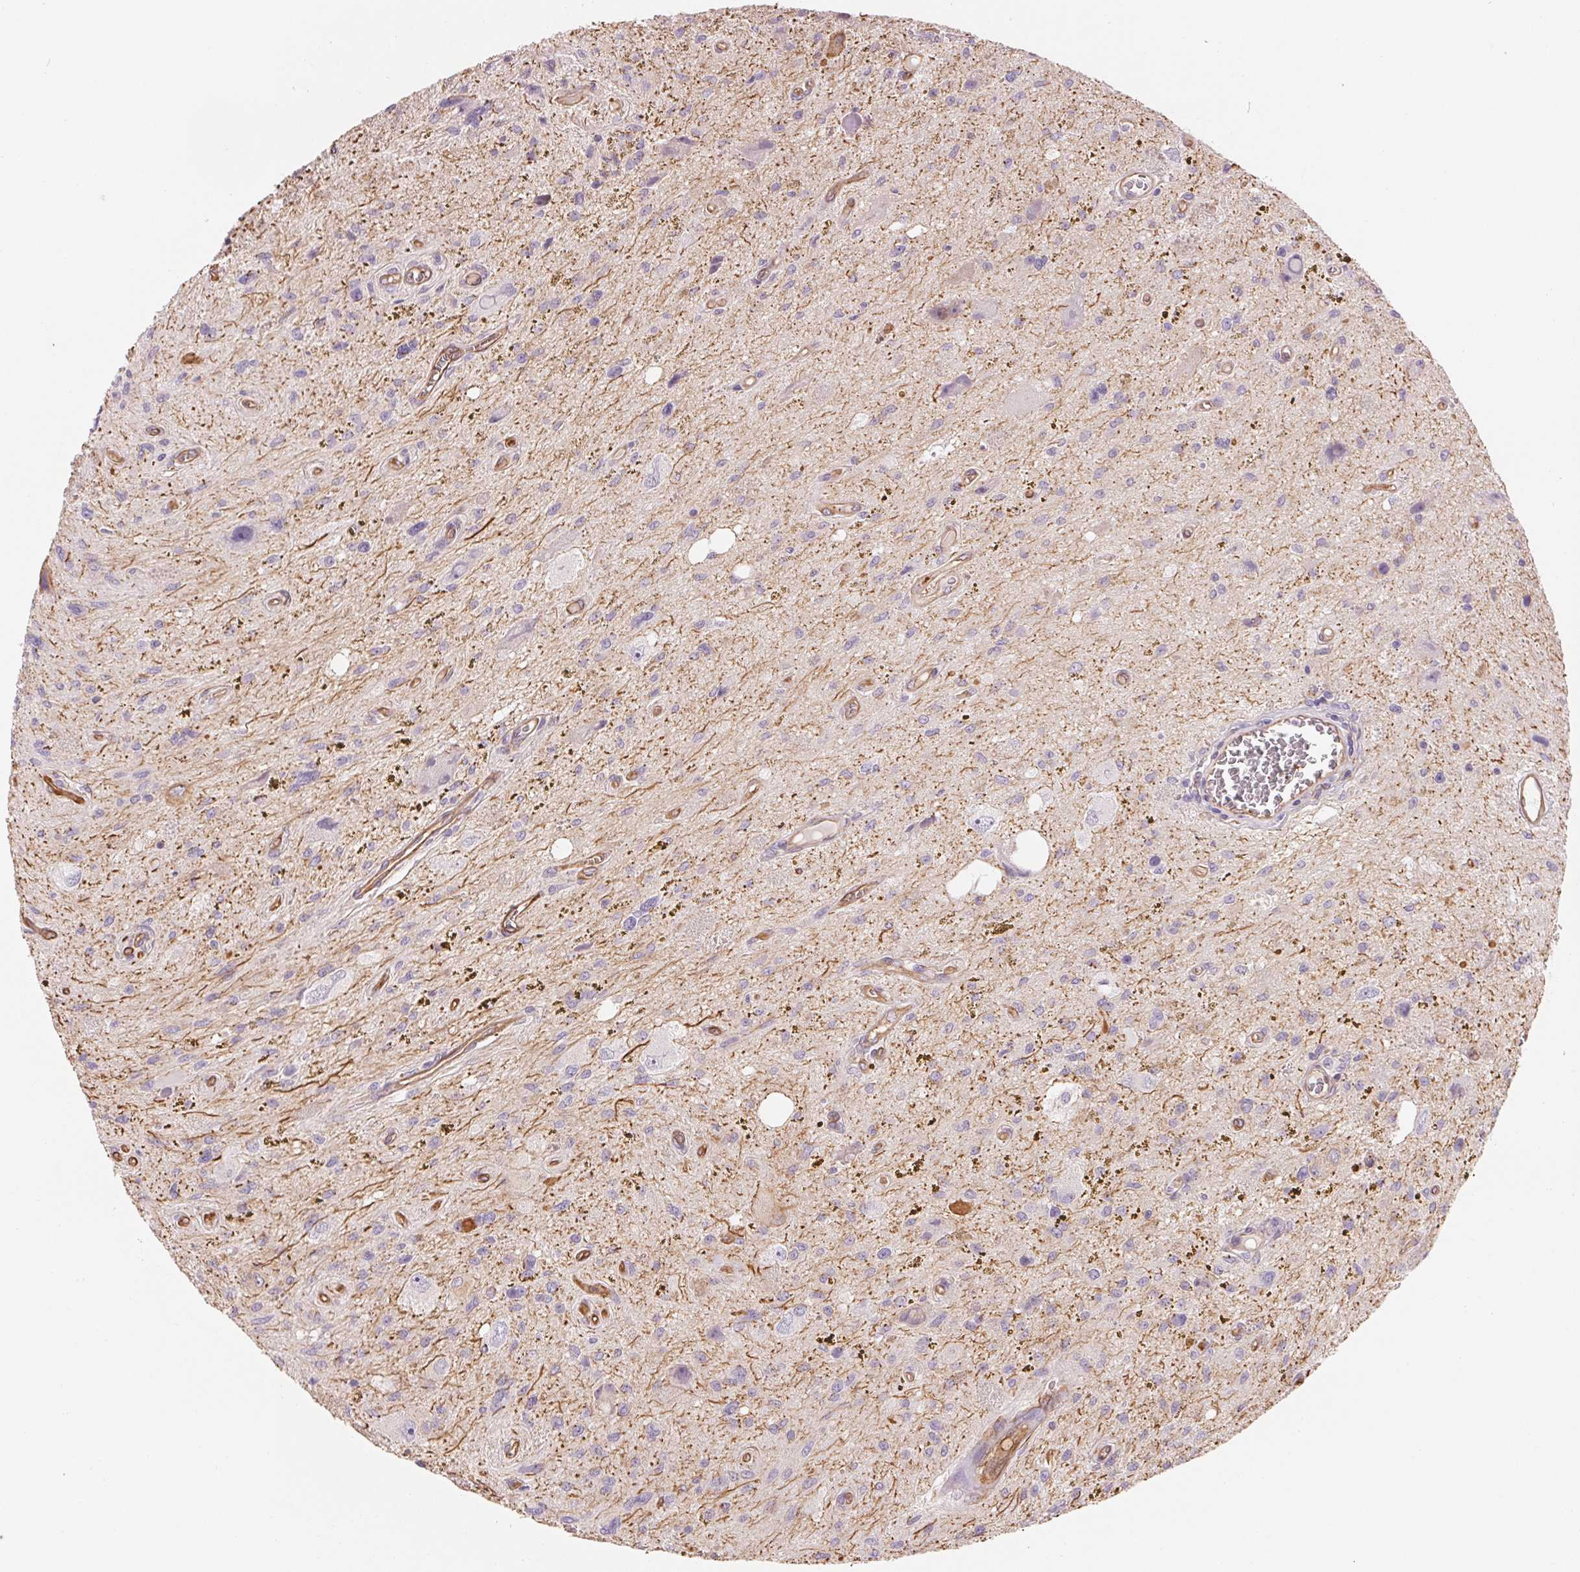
{"staining": {"intensity": "negative", "quantity": "none", "location": "none"}, "tissue": "glioma", "cell_type": "Tumor cells", "image_type": "cancer", "snomed": [{"axis": "morphology", "description": "Glioma, malignant, Low grade"}, {"axis": "topography", "description": "Cerebellum"}], "caption": "Glioma stained for a protein using immunohistochemistry shows no staining tumor cells.", "gene": "ANKRD13B", "patient": {"sex": "female", "age": 14}}